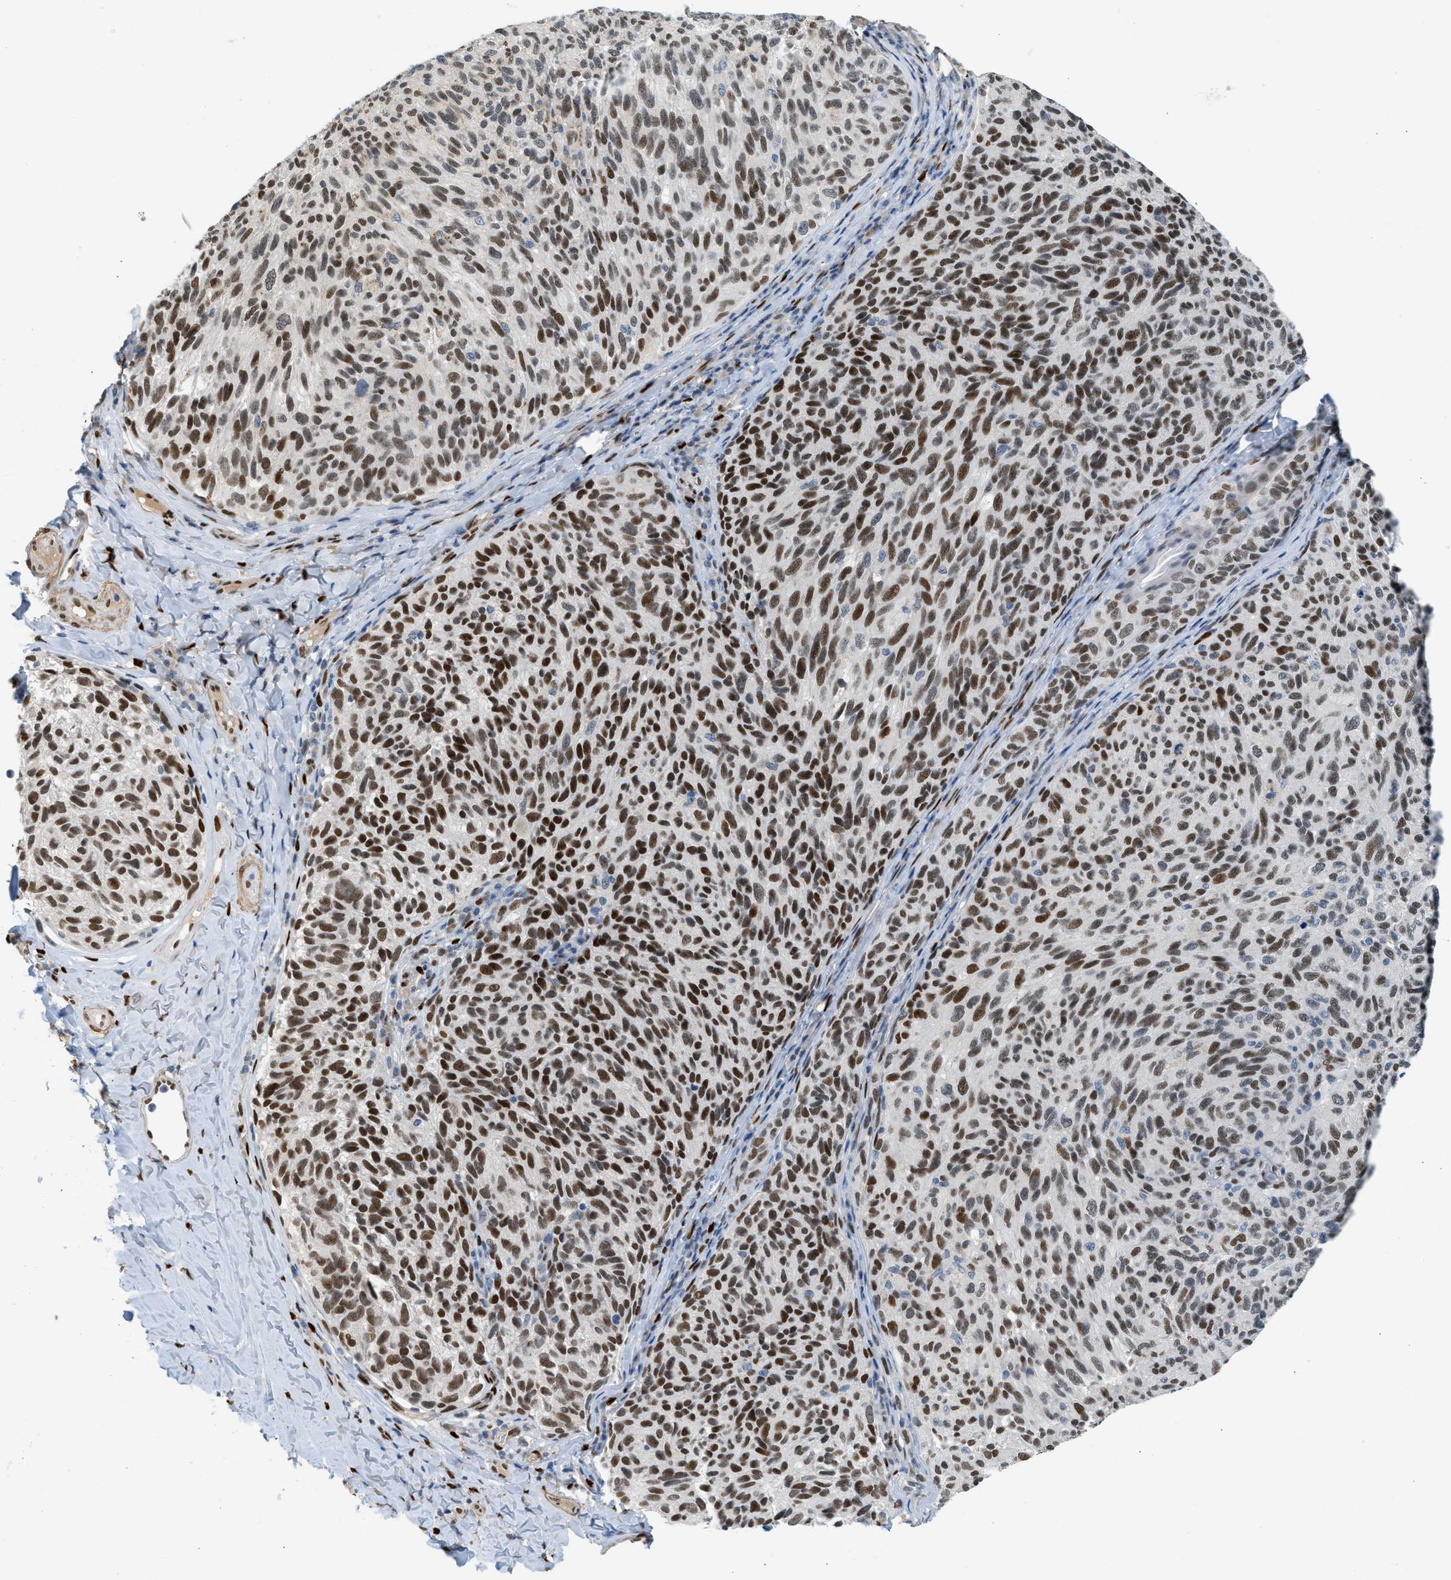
{"staining": {"intensity": "strong", "quantity": ">75%", "location": "nuclear"}, "tissue": "melanoma", "cell_type": "Tumor cells", "image_type": "cancer", "snomed": [{"axis": "morphology", "description": "Malignant melanoma, NOS"}, {"axis": "topography", "description": "Skin"}], "caption": "A high-resolution photomicrograph shows IHC staining of malignant melanoma, which exhibits strong nuclear expression in about >75% of tumor cells.", "gene": "ZBTB20", "patient": {"sex": "female", "age": 73}}